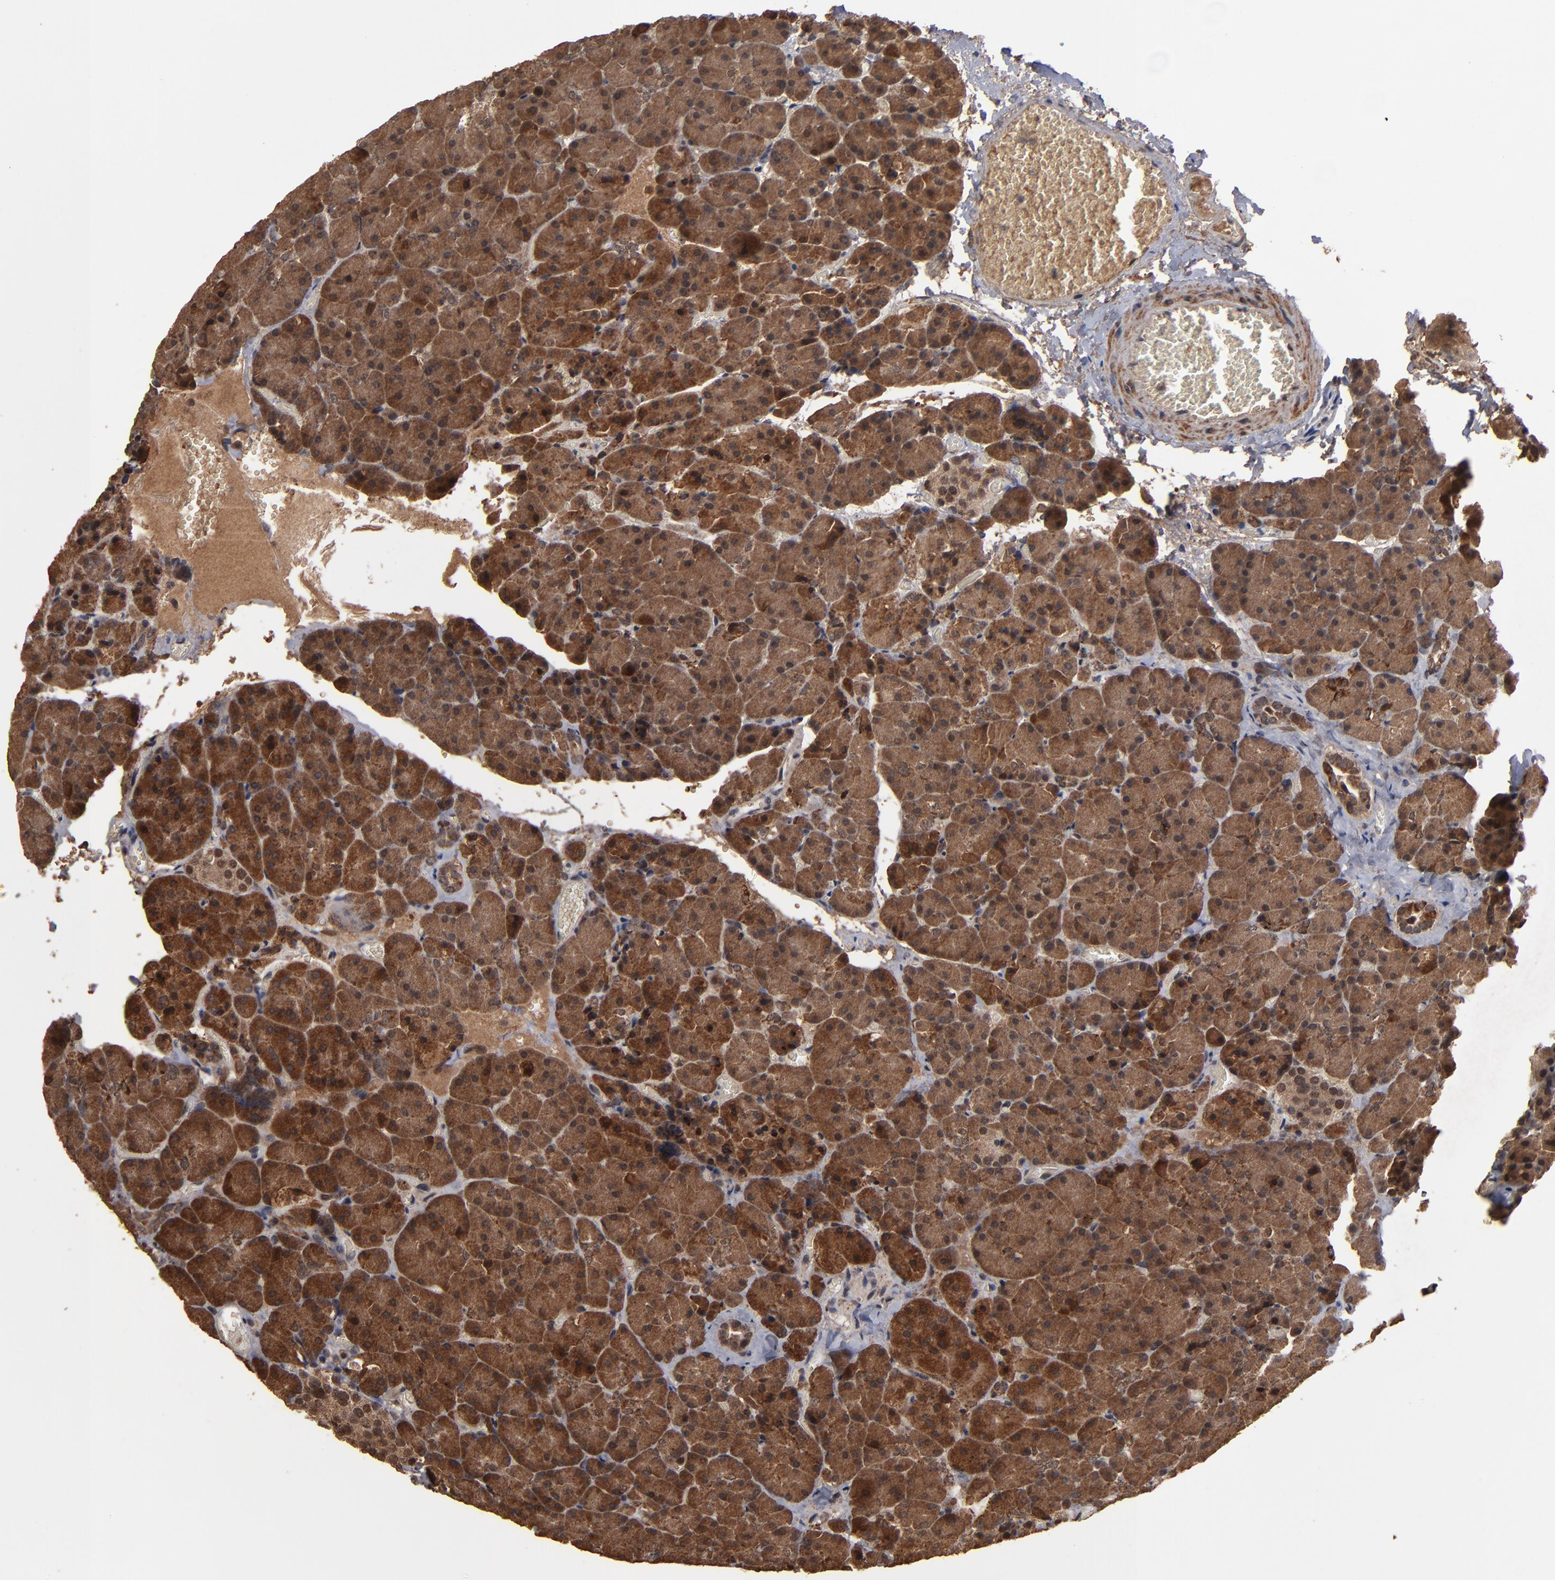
{"staining": {"intensity": "strong", "quantity": ">75%", "location": "nuclear"}, "tissue": "carcinoid", "cell_type": "Tumor cells", "image_type": "cancer", "snomed": [{"axis": "morphology", "description": "Normal tissue, NOS"}, {"axis": "morphology", "description": "Carcinoid, malignant, NOS"}, {"axis": "topography", "description": "Pancreas"}], "caption": "Approximately >75% of tumor cells in carcinoid exhibit strong nuclear protein staining as visualized by brown immunohistochemical staining.", "gene": "NXF2B", "patient": {"sex": "female", "age": 35}}